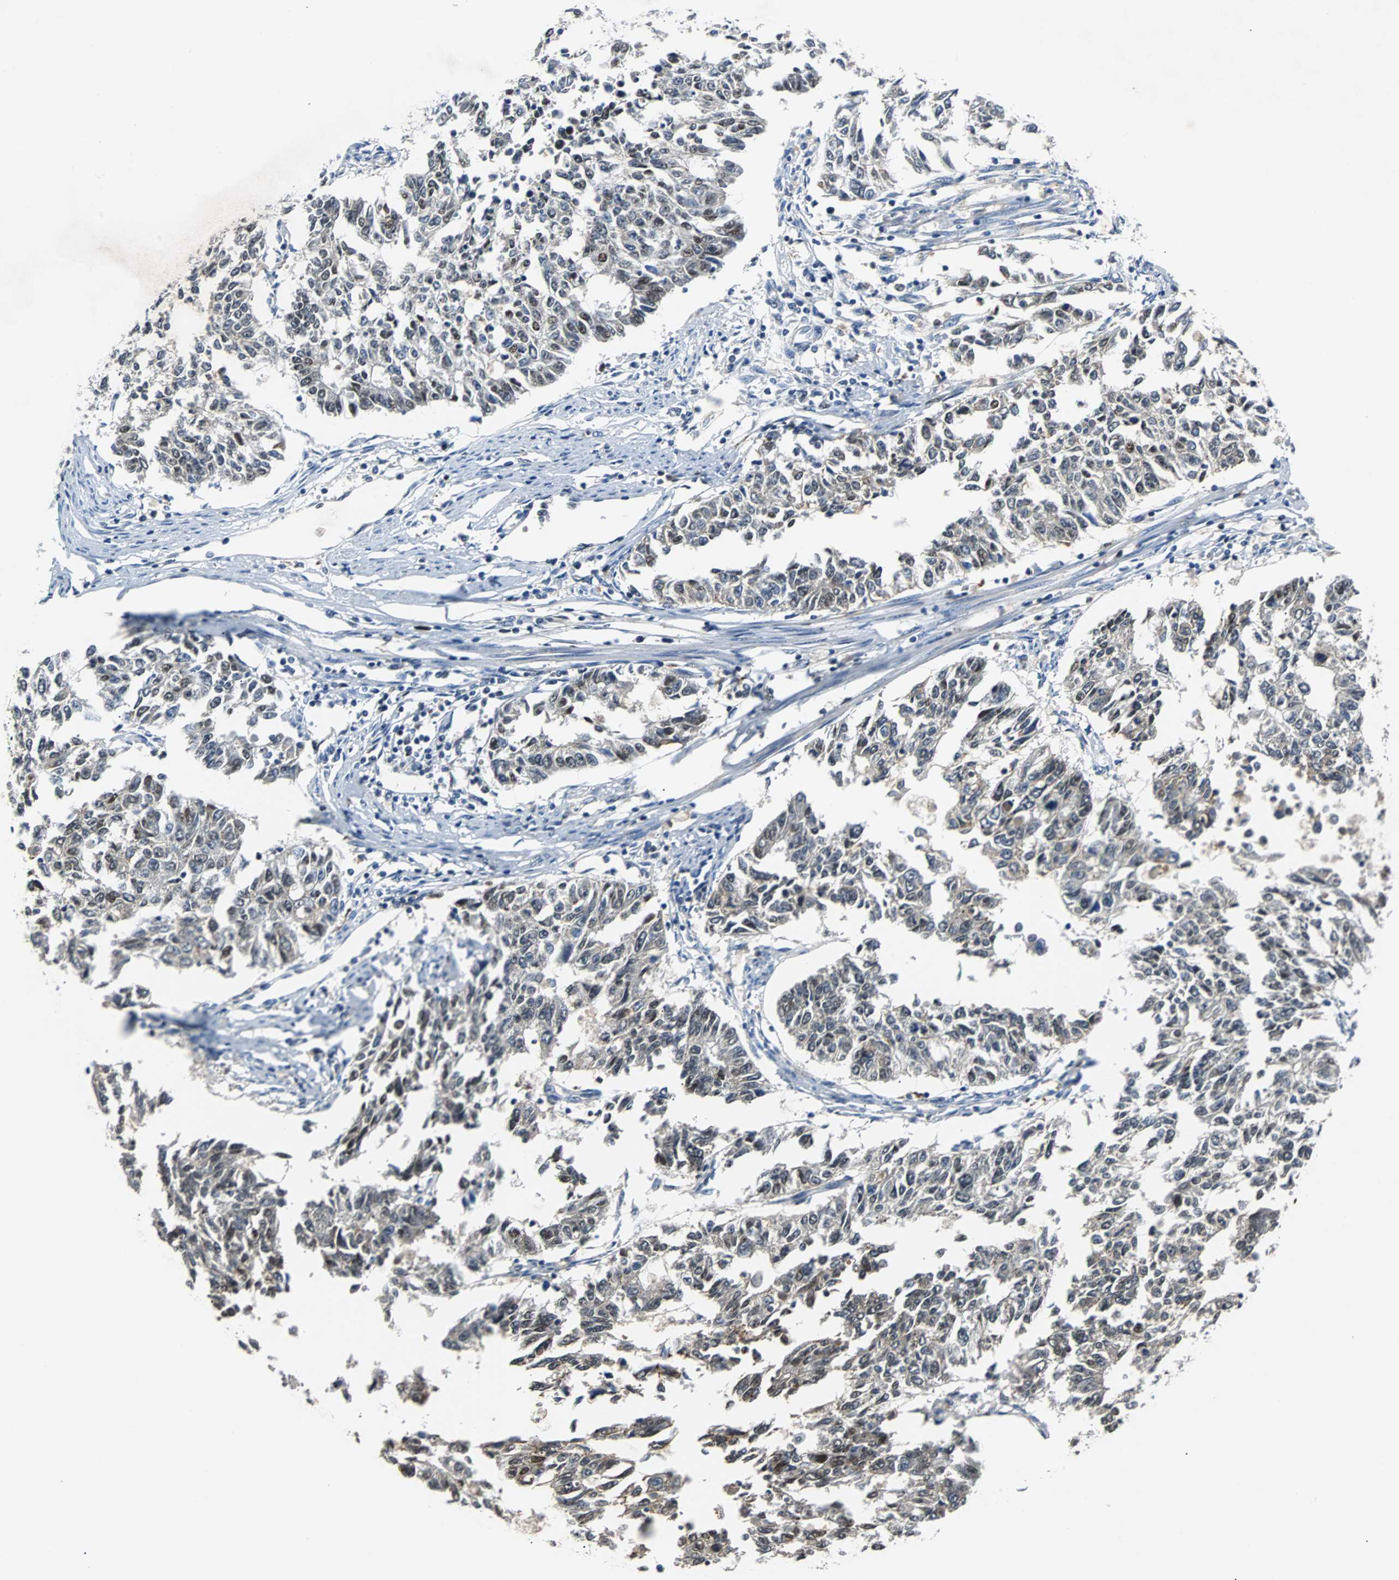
{"staining": {"intensity": "moderate", "quantity": "<25%", "location": "cytoplasmic/membranous,nuclear"}, "tissue": "endometrial cancer", "cell_type": "Tumor cells", "image_type": "cancer", "snomed": [{"axis": "morphology", "description": "Adenocarcinoma, NOS"}, {"axis": "topography", "description": "Endometrium"}], "caption": "This is an image of IHC staining of endometrial cancer (adenocarcinoma), which shows moderate staining in the cytoplasmic/membranous and nuclear of tumor cells.", "gene": "HLX", "patient": {"sex": "female", "age": 42}}